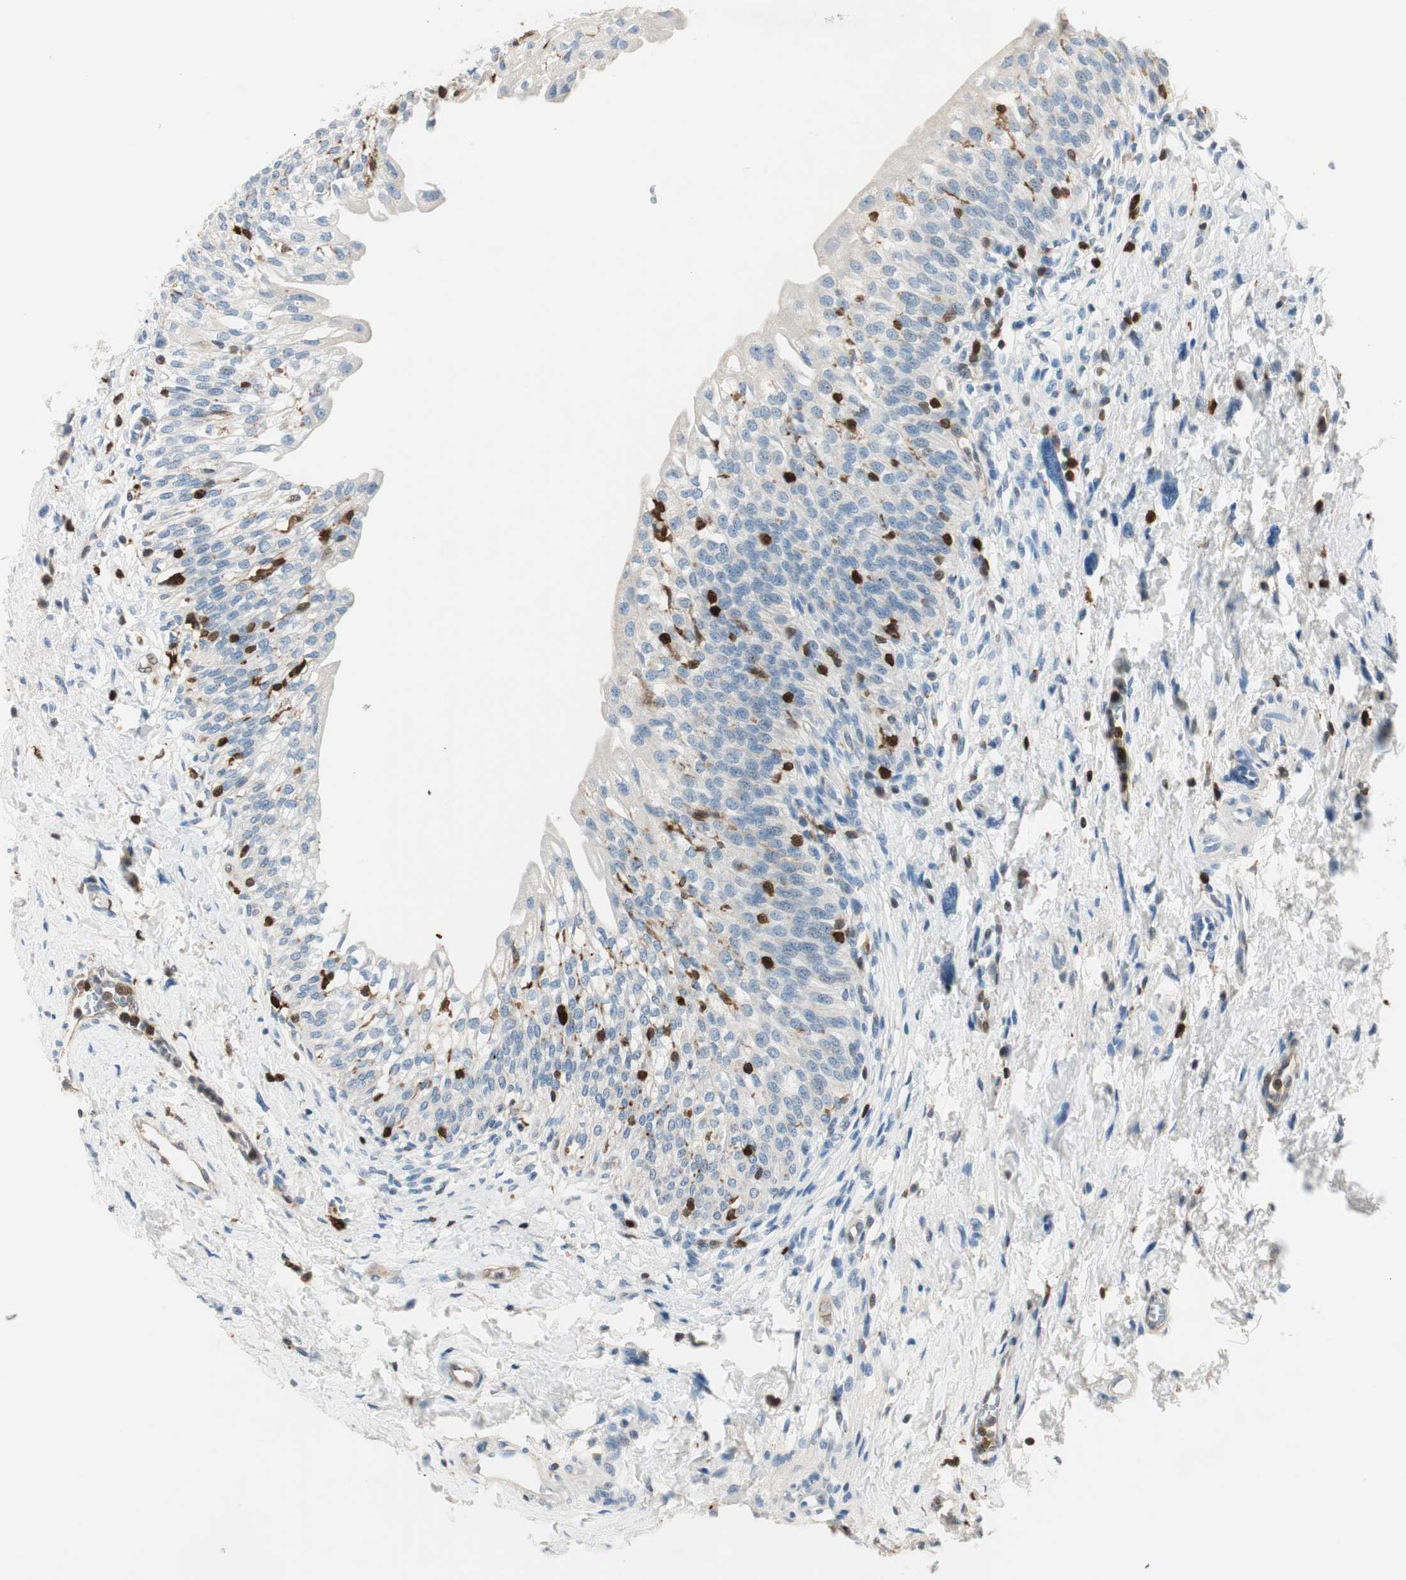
{"staining": {"intensity": "negative", "quantity": "none", "location": "none"}, "tissue": "urinary bladder", "cell_type": "Urothelial cells", "image_type": "normal", "snomed": [{"axis": "morphology", "description": "Normal tissue, NOS"}, {"axis": "topography", "description": "Urinary bladder"}], "caption": "Human urinary bladder stained for a protein using IHC shows no staining in urothelial cells.", "gene": "COTL1", "patient": {"sex": "male", "age": 55}}